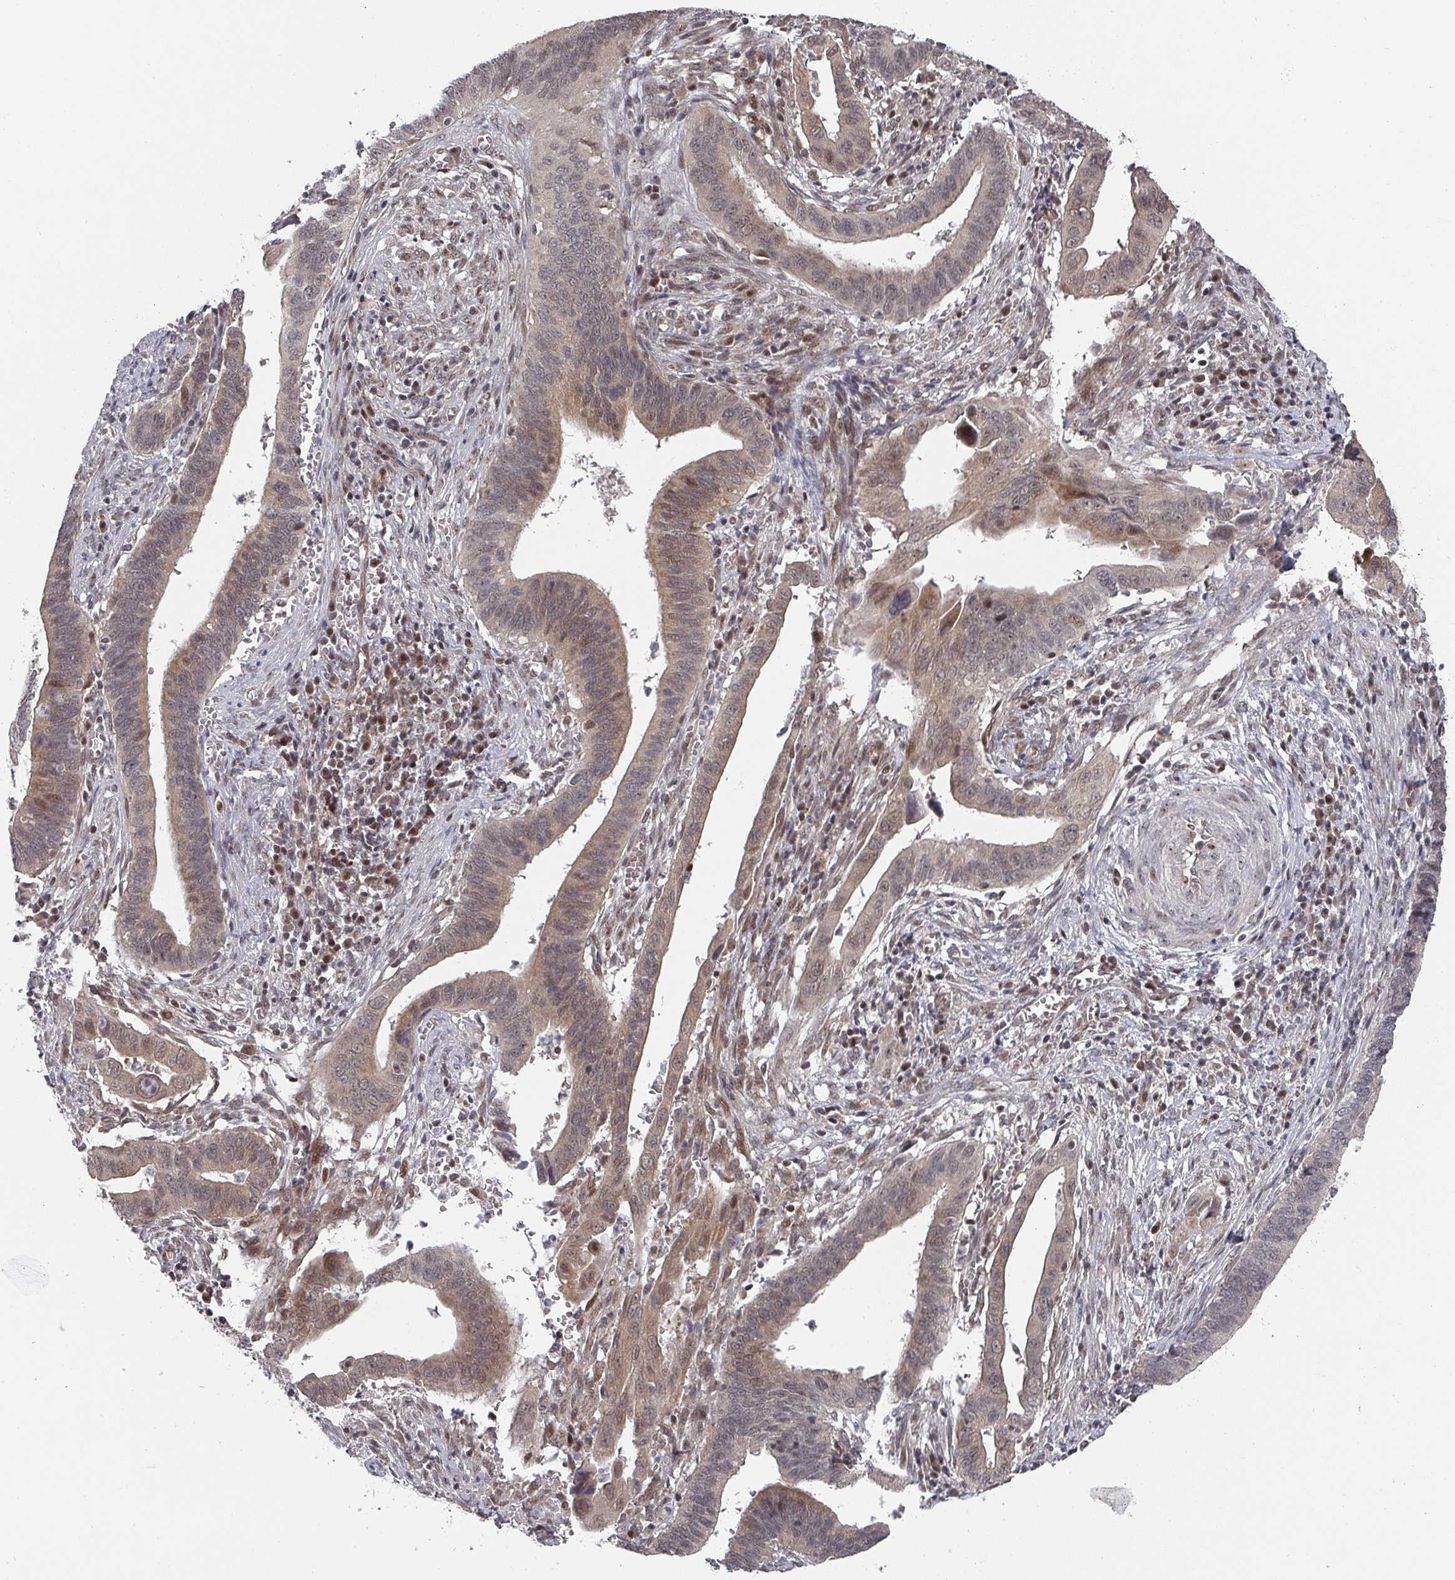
{"staining": {"intensity": "moderate", "quantity": ">75%", "location": "cytoplasmic/membranous,nuclear"}, "tissue": "cervical cancer", "cell_type": "Tumor cells", "image_type": "cancer", "snomed": [{"axis": "morphology", "description": "Adenocarcinoma, NOS"}, {"axis": "topography", "description": "Cervix"}], "caption": "The immunohistochemical stain labels moderate cytoplasmic/membranous and nuclear positivity in tumor cells of adenocarcinoma (cervical) tissue.", "gene": "KIF1C", "patient": {"sex": "female", "age": 42}}